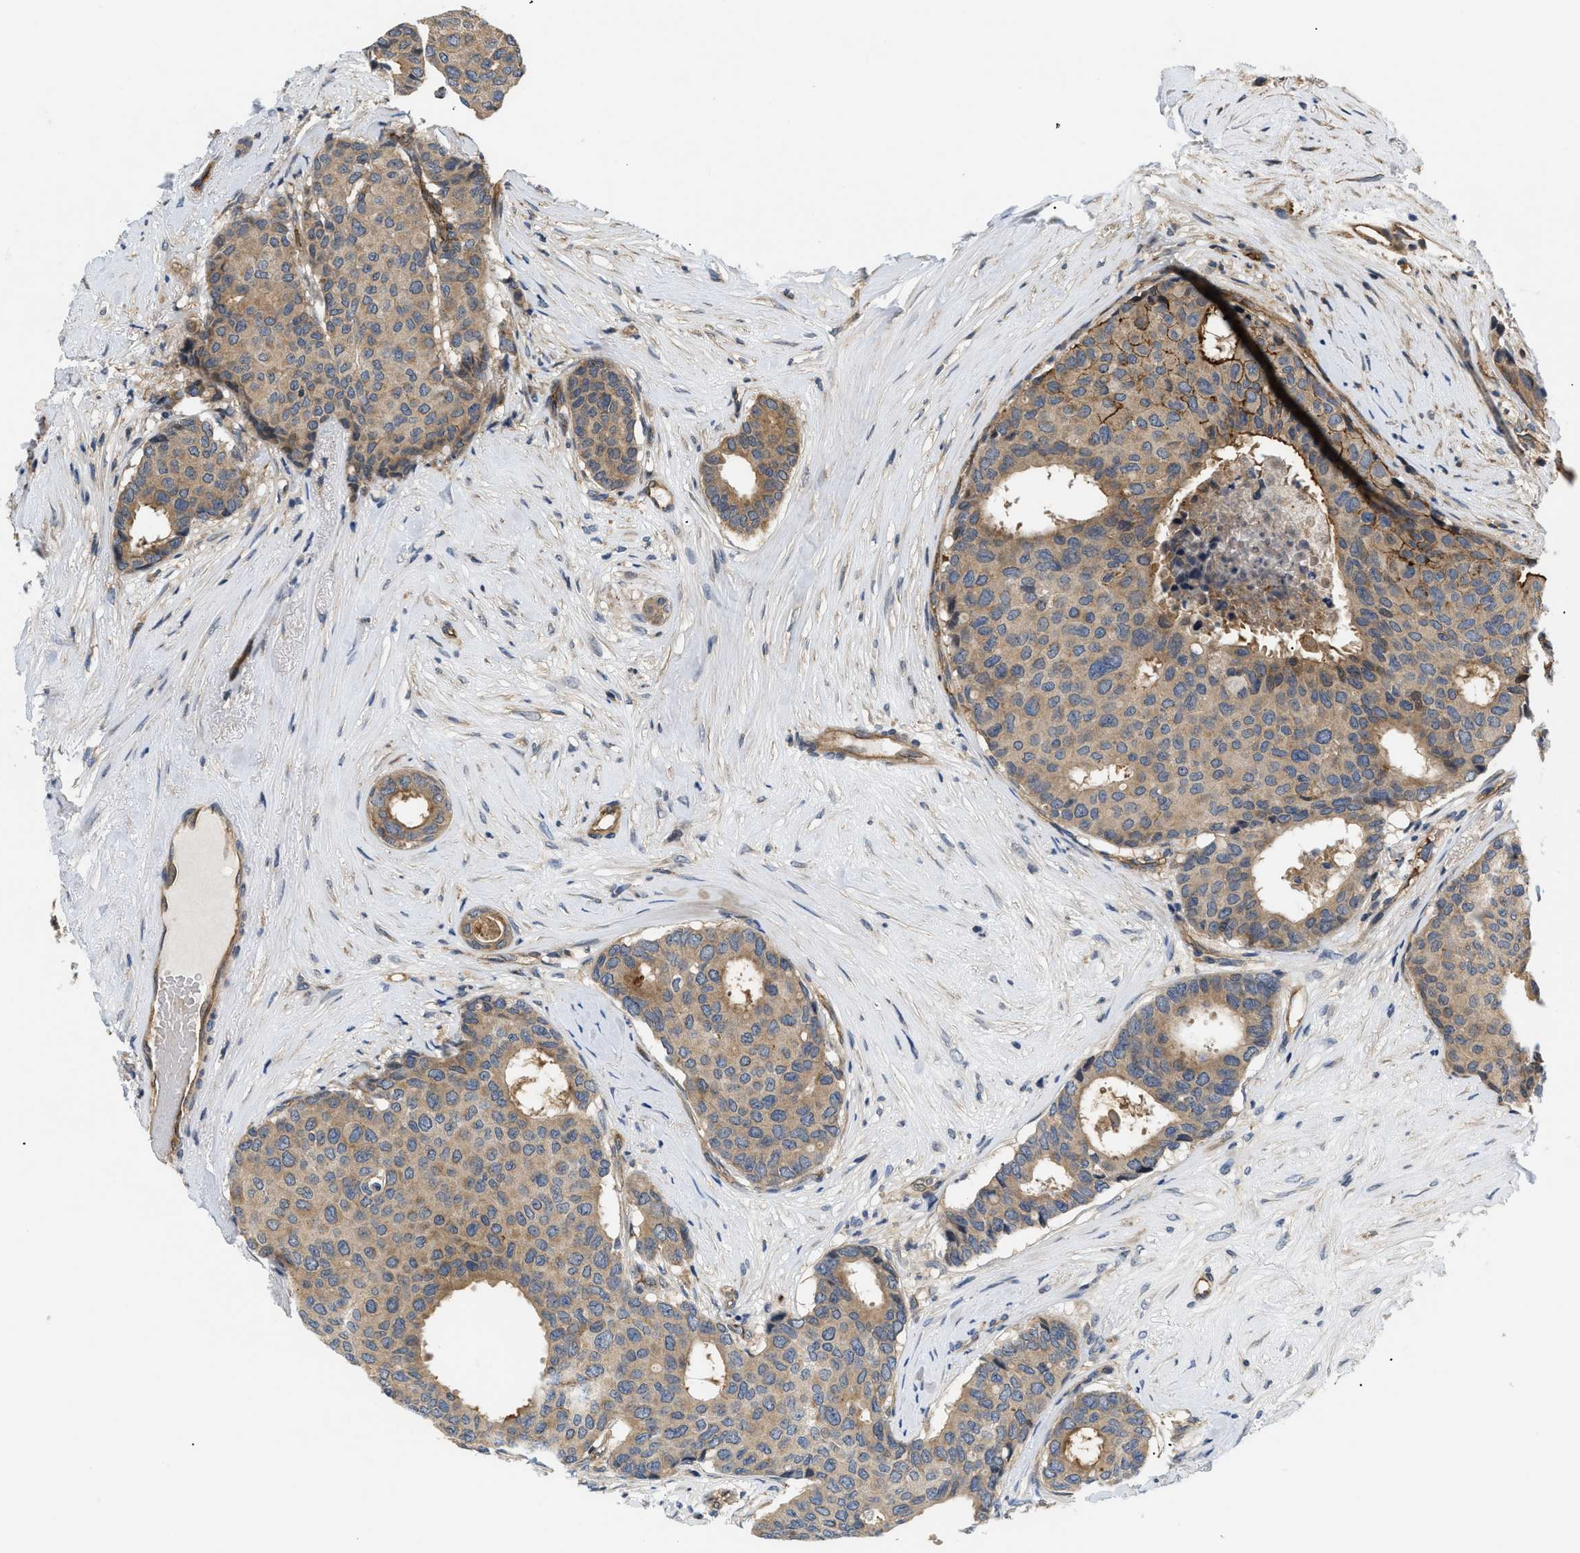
{"staining": {"intensity": "weak", "quantity": ">75%", "location": "cytoplasmic/membranous"}, "tissue": "breast cancer", "cell_type": "Tumor cells", "image_type": "cancer", "snomed": [{"axis": "morphology", "description": "Duct carcinoma"}, {"axis": "topography", "description": "Breast"}], "caption": "Infiltrating ductal carcinoma (breast) was stained to show a protein in brown. There is low levels of weak cytoplasmic/membranous staining in approximately >75% of tumor cells.", "gene": "HMGCR", "patient": {"sex": "female", "age": 75}}